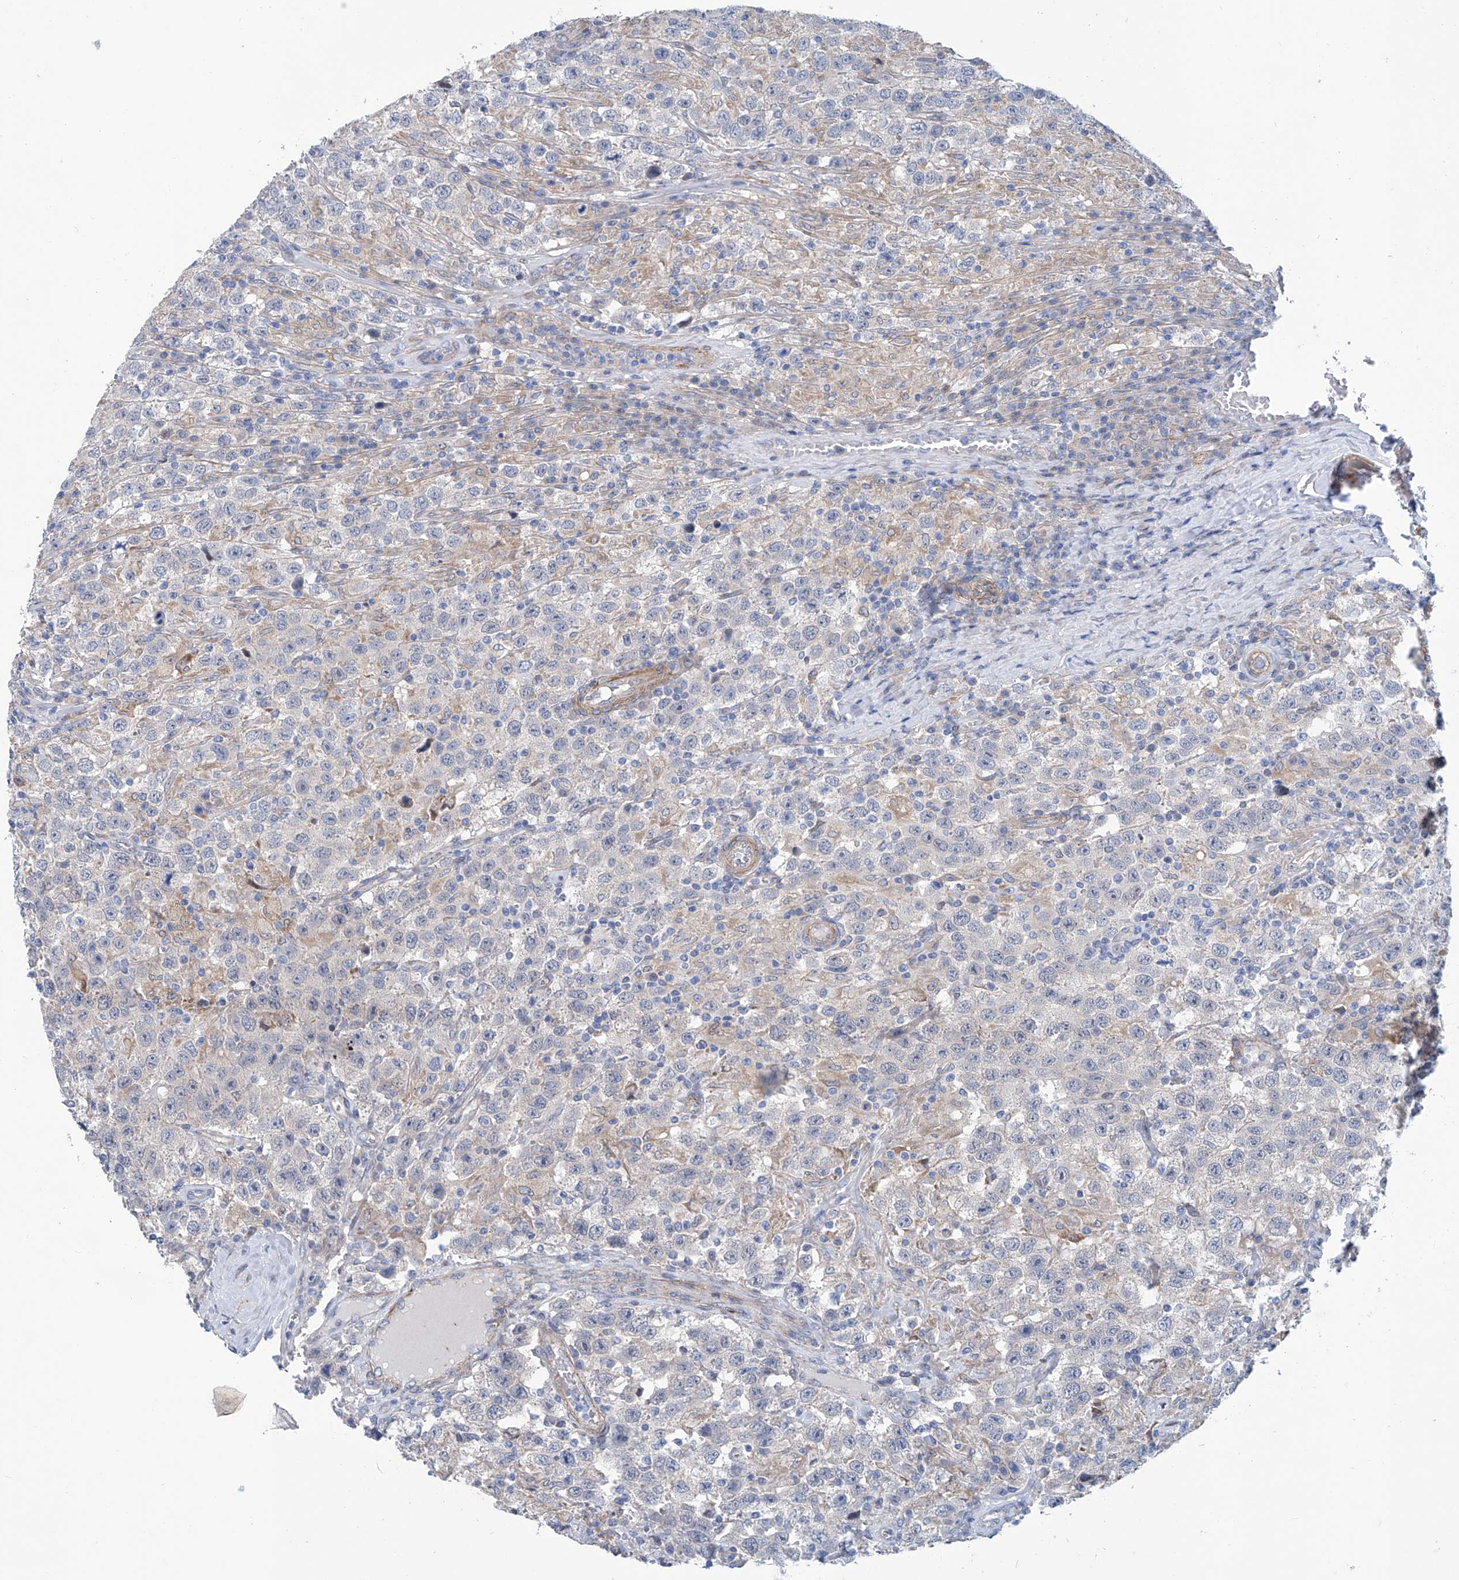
{"staining": {"intensity": "negative", "quantity": "none", "location": "none"}, "tissue": "testis cancer", "cell_type": "Tumor cells", "image_type": "cancer", "snomed": [{"axis": "morphology", "description": "Seminoma, NOS"}, {"axis": "topography", "description": "Testis"}], "caption": "Immunohistochemical staining of human testis seminoma exhibits no significant positivity in tumor cells.", "gene": "TNN", "patient": {"sex": "male", "age": 41}}